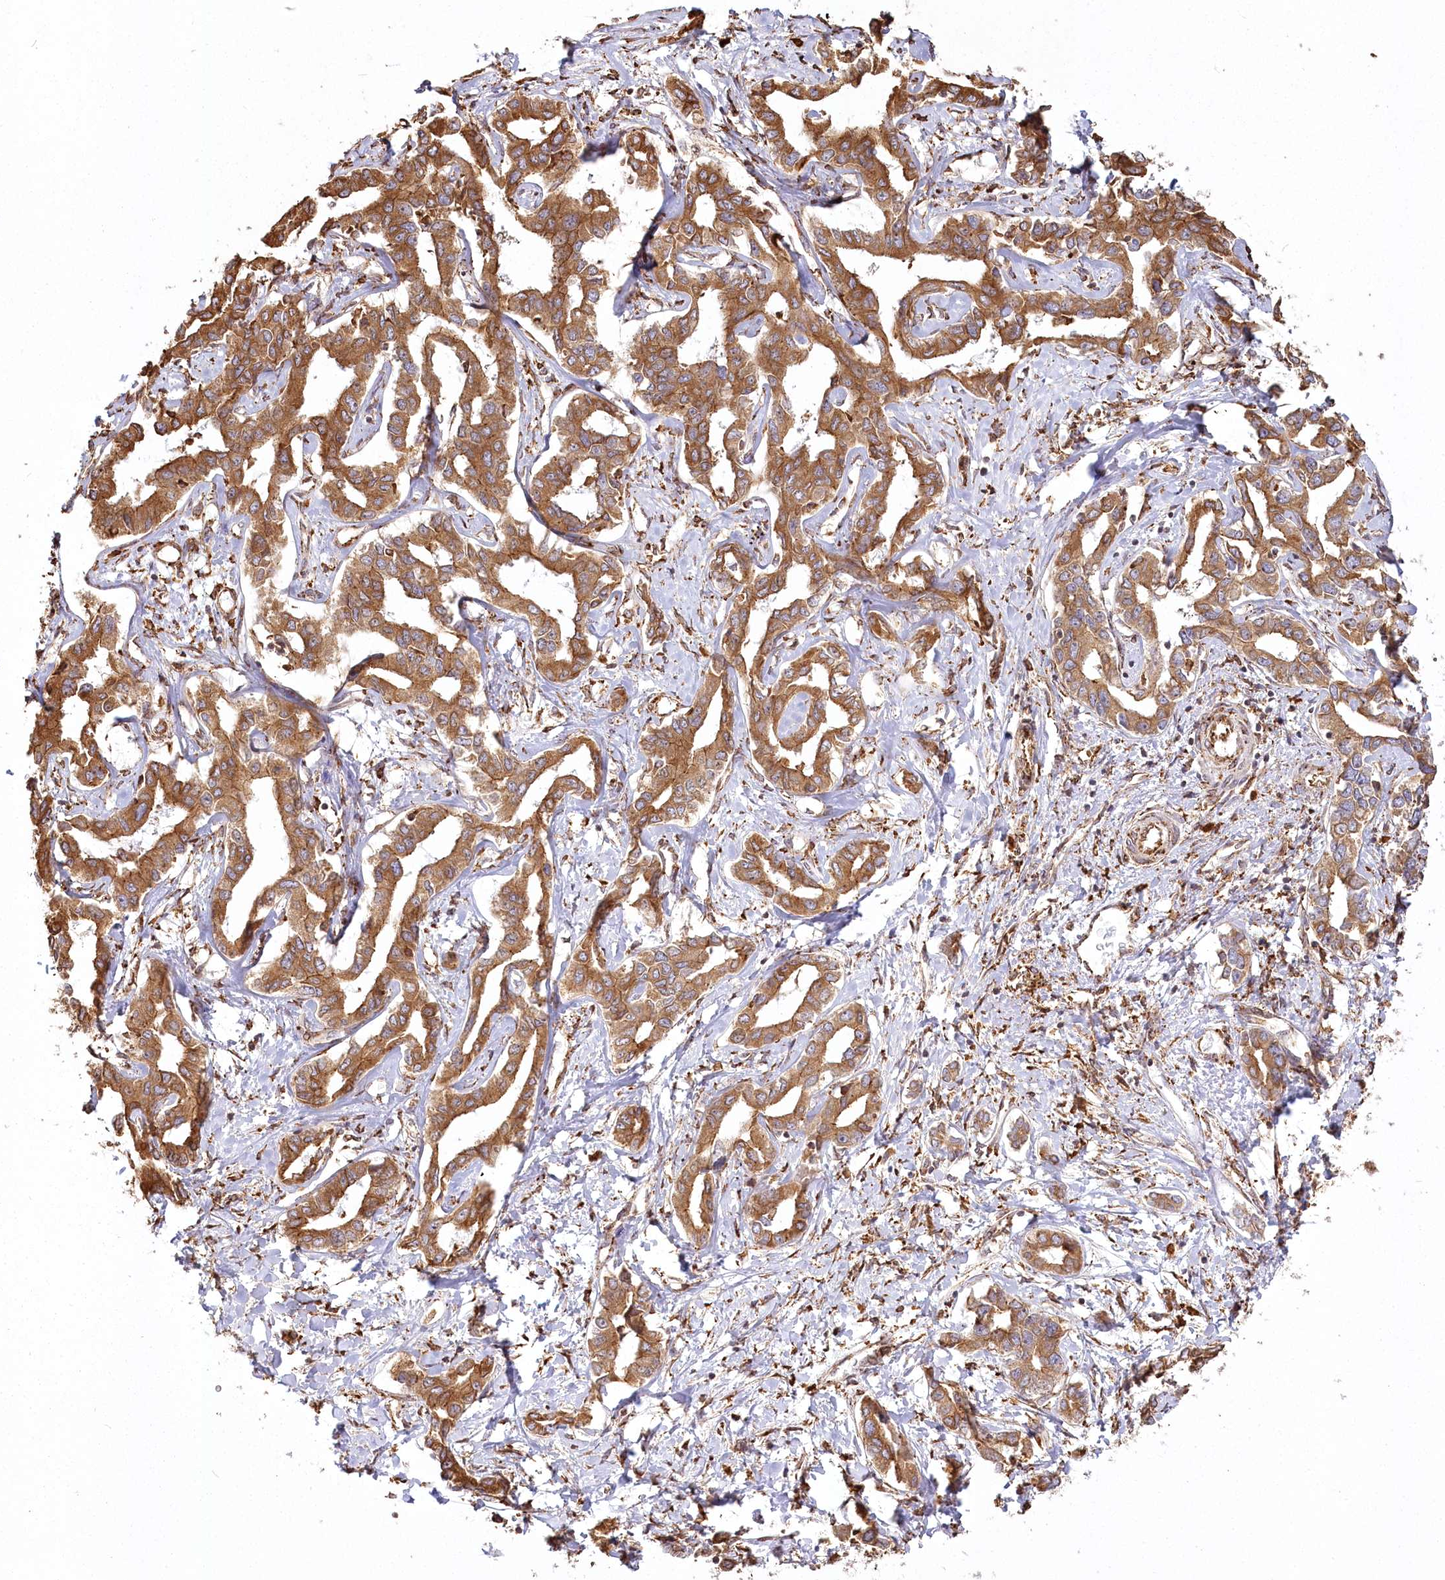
{"staining": {"intensity": "moderate", "quantity": ">75%", "location": "cytoplasmic/membranous"}, "tissue": "liver cancer", "cell_type": "Tumor cells", "image_type": "cancer", "snomed": [{"axis": "morphology", "description": "Cholangiocarcinoma"}, {"axis": "topography", "description": "Liver"}], "caption": "Protein analysis of cholangiocarcinoma (liver) tissue shows moderate cytoplasmic/membranous staining in about >75% of tumor cells.", "gene": "FAM13A", "patient": {"sex": "male", "age": 59}}